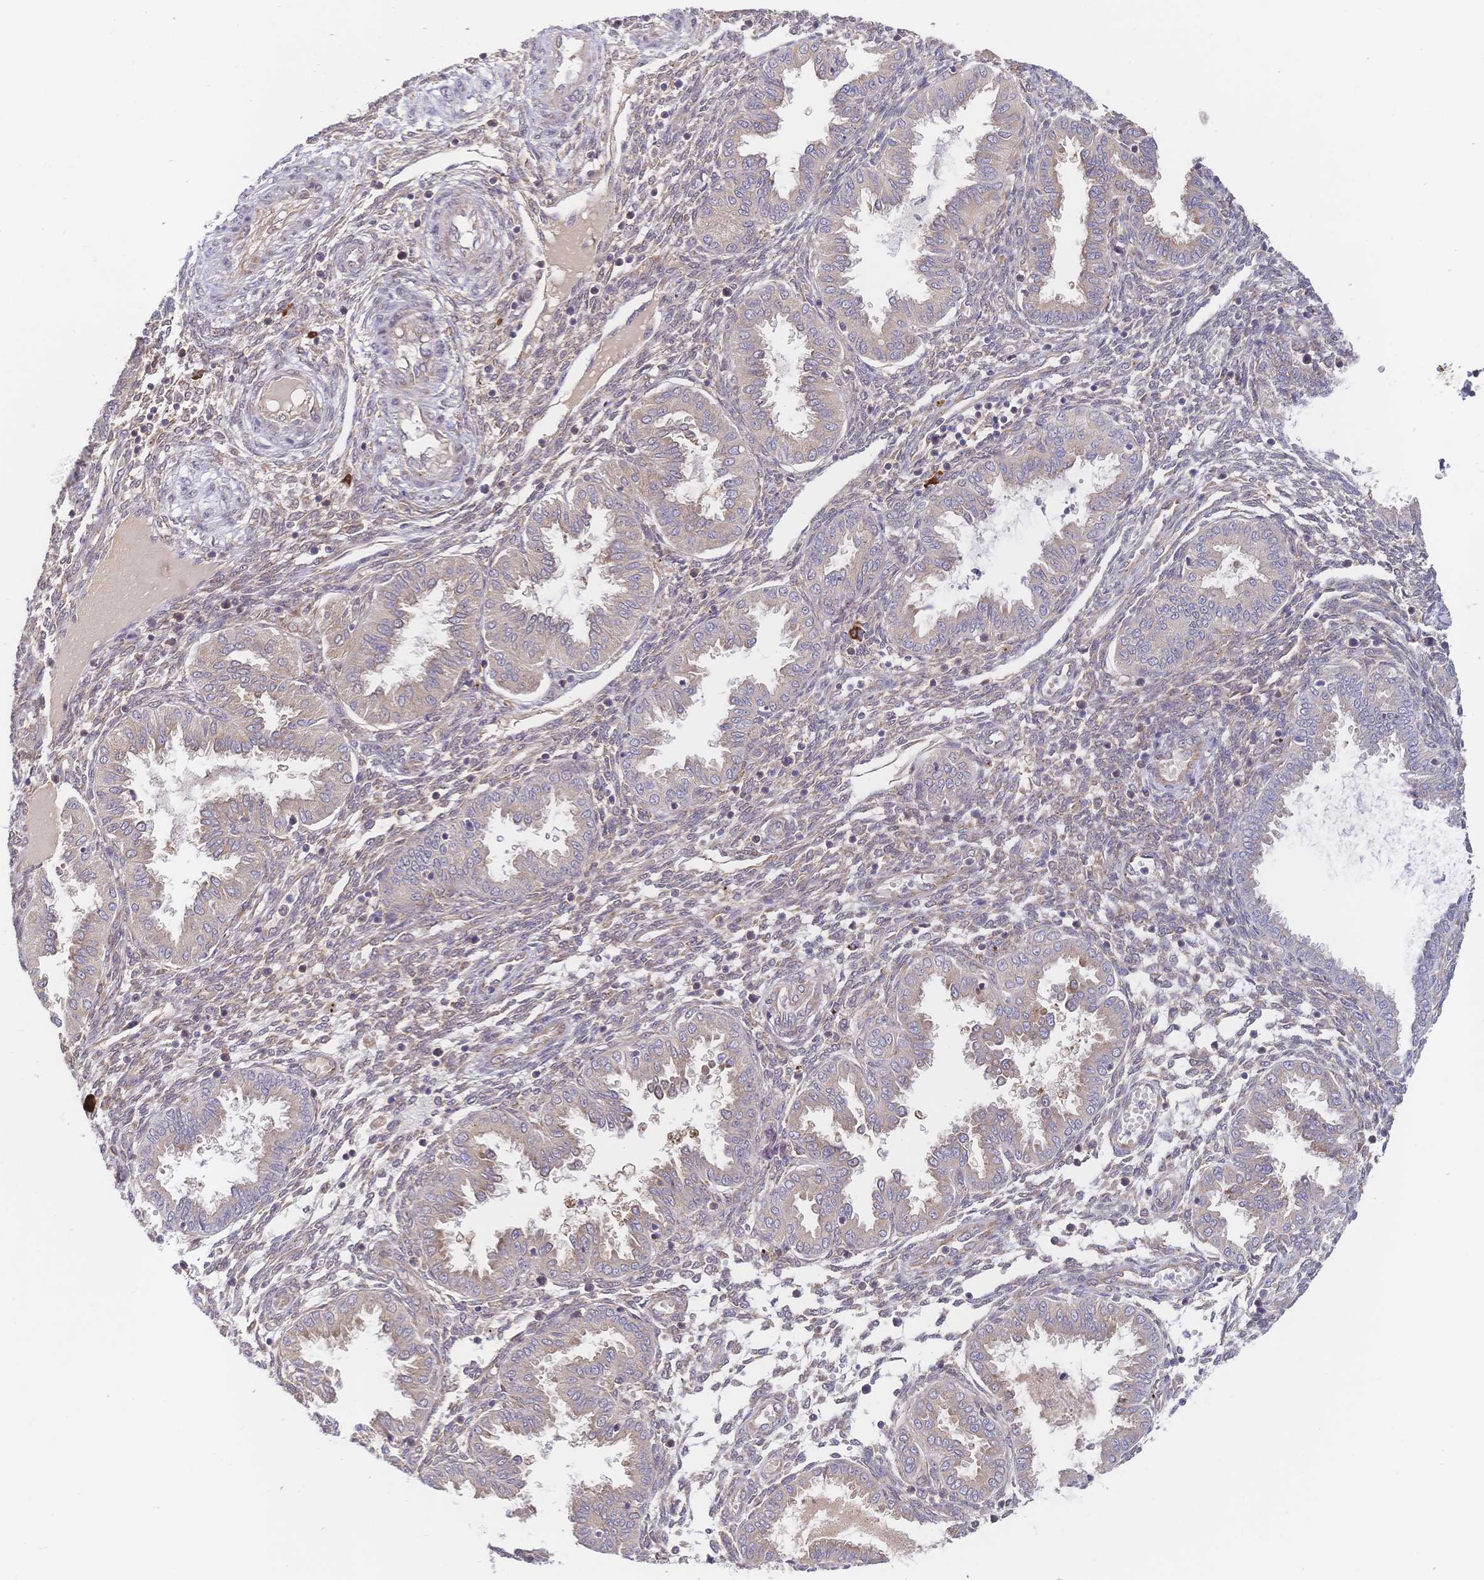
{"staining": {"intensity": "weak", "quantity": "25%-75%", "location": "cytoplasmic/membranous"}, "tissue": "endometrium", "cell_type": "Cells in endometrial stroma", "image_type": "normal", "snomed": [{"axis": "morphology", "description": "Normal tissue, NOS"}, {"axis": "topography", "description": "Endometrium"}], "caption": "The photomicrograph displays staining of benign endometrium, revealing weak cytoplasmic/membranous protein expression (brown color) within cells in endometrial stroma. The staining was performed using DAB, with brown indicating positive protein expression. Nuclei are stained blue with hematoxylin.", "gene": "LMO4", "patient": {"sex": "female", "age": 33}}